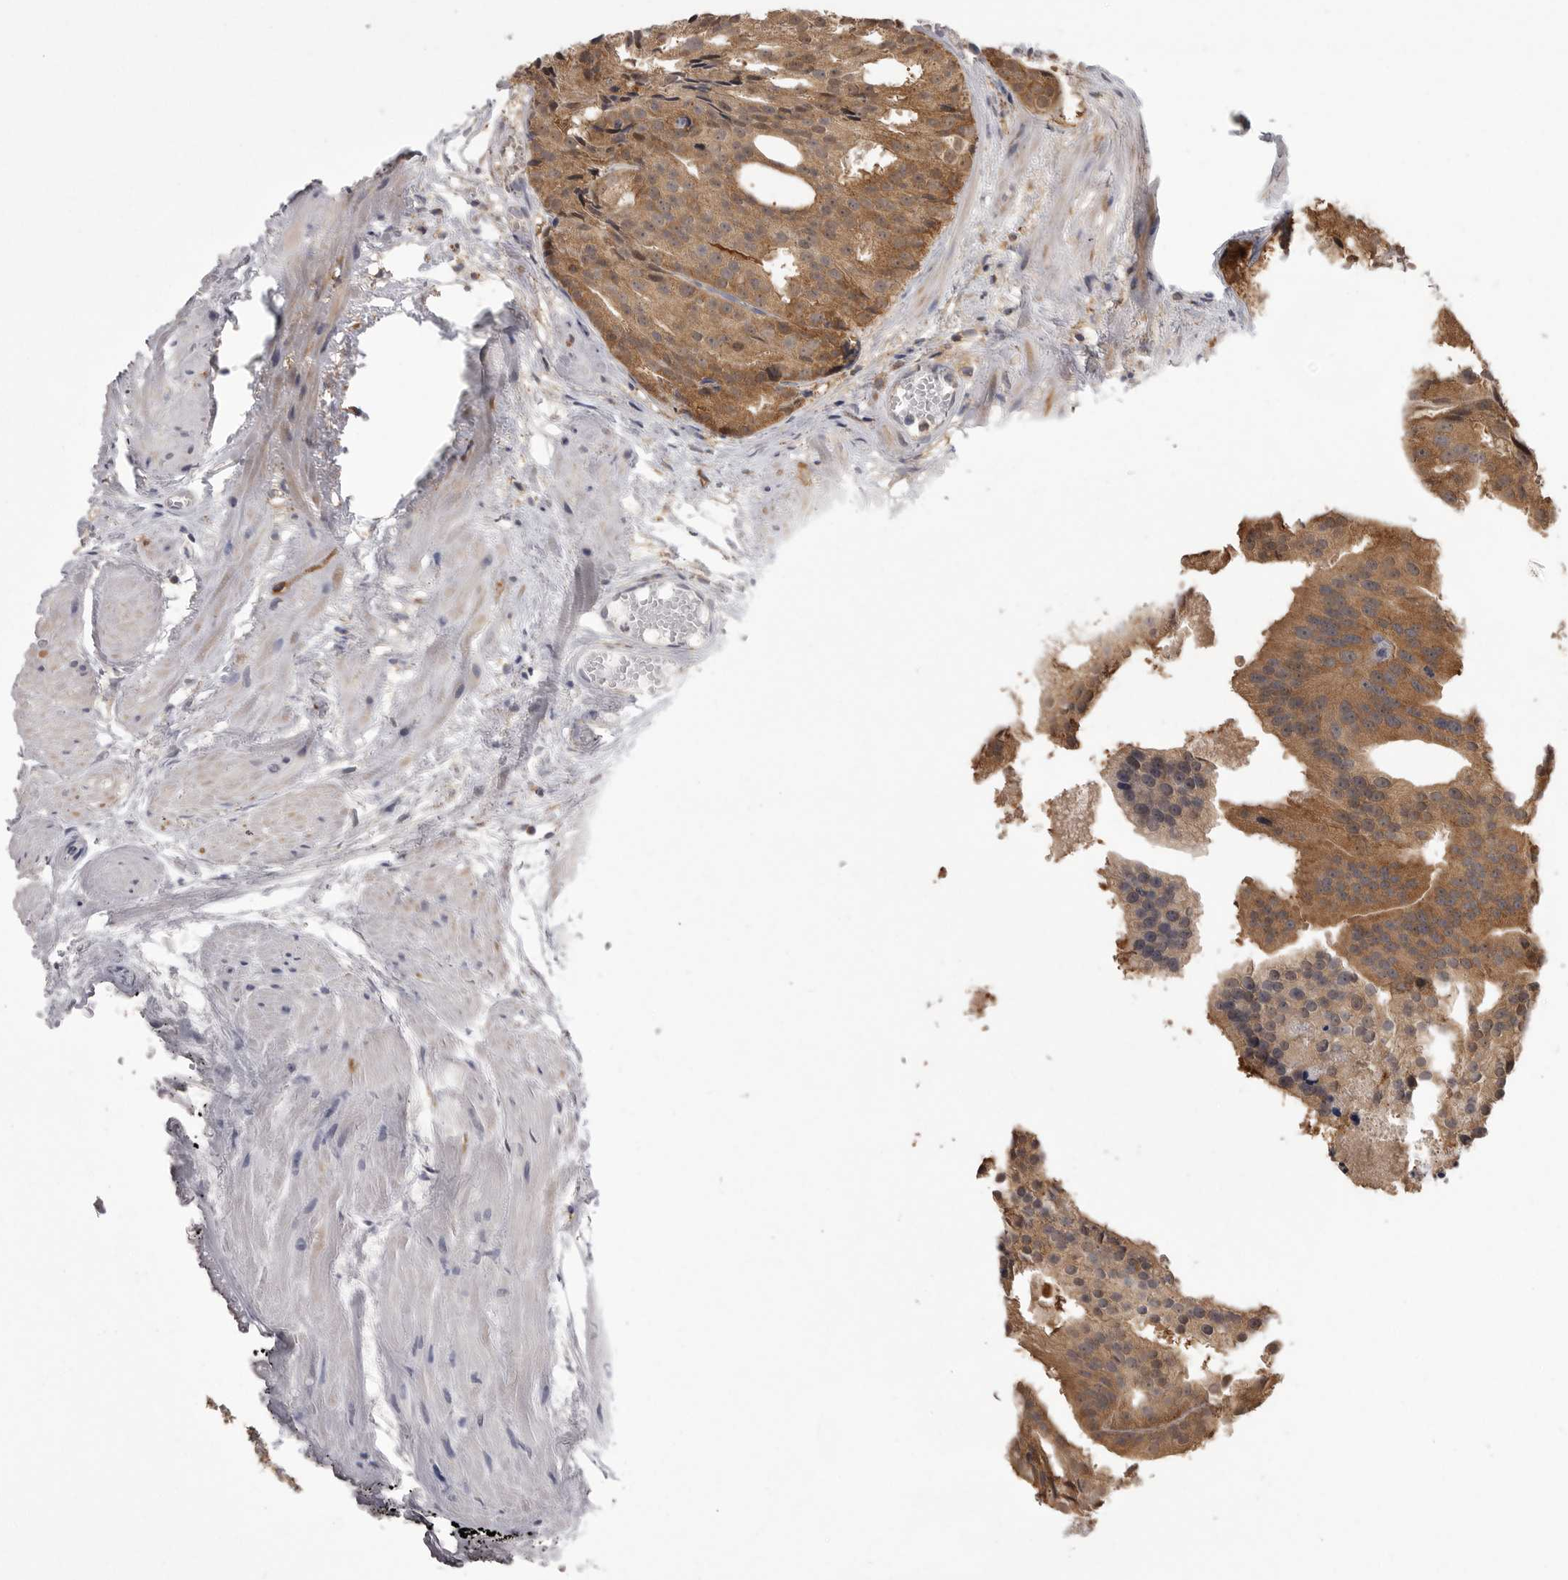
{"staining": {"intensity": "moderate", "quantity": ">75%", "location": "cytoplasmic/membranous"}, "tissue": "prostate cancer", "cell_type": "Tumor cells", "image_type": "cancer", "snomed": [{"axis": "morphology", "description": "Adenocarcinoma, Low grade"}, {"axis": "topography", "description": "Prostate"}], "caption": "DAB immunohistochemical staining of low-grade adenocarcinoma (prostate) exhibits moderate cytoplasmic/membranous protein staining in about >75% of tumor cells.", "gene": "KYAT3", "patient": {"sex": "male", "age": 88}}